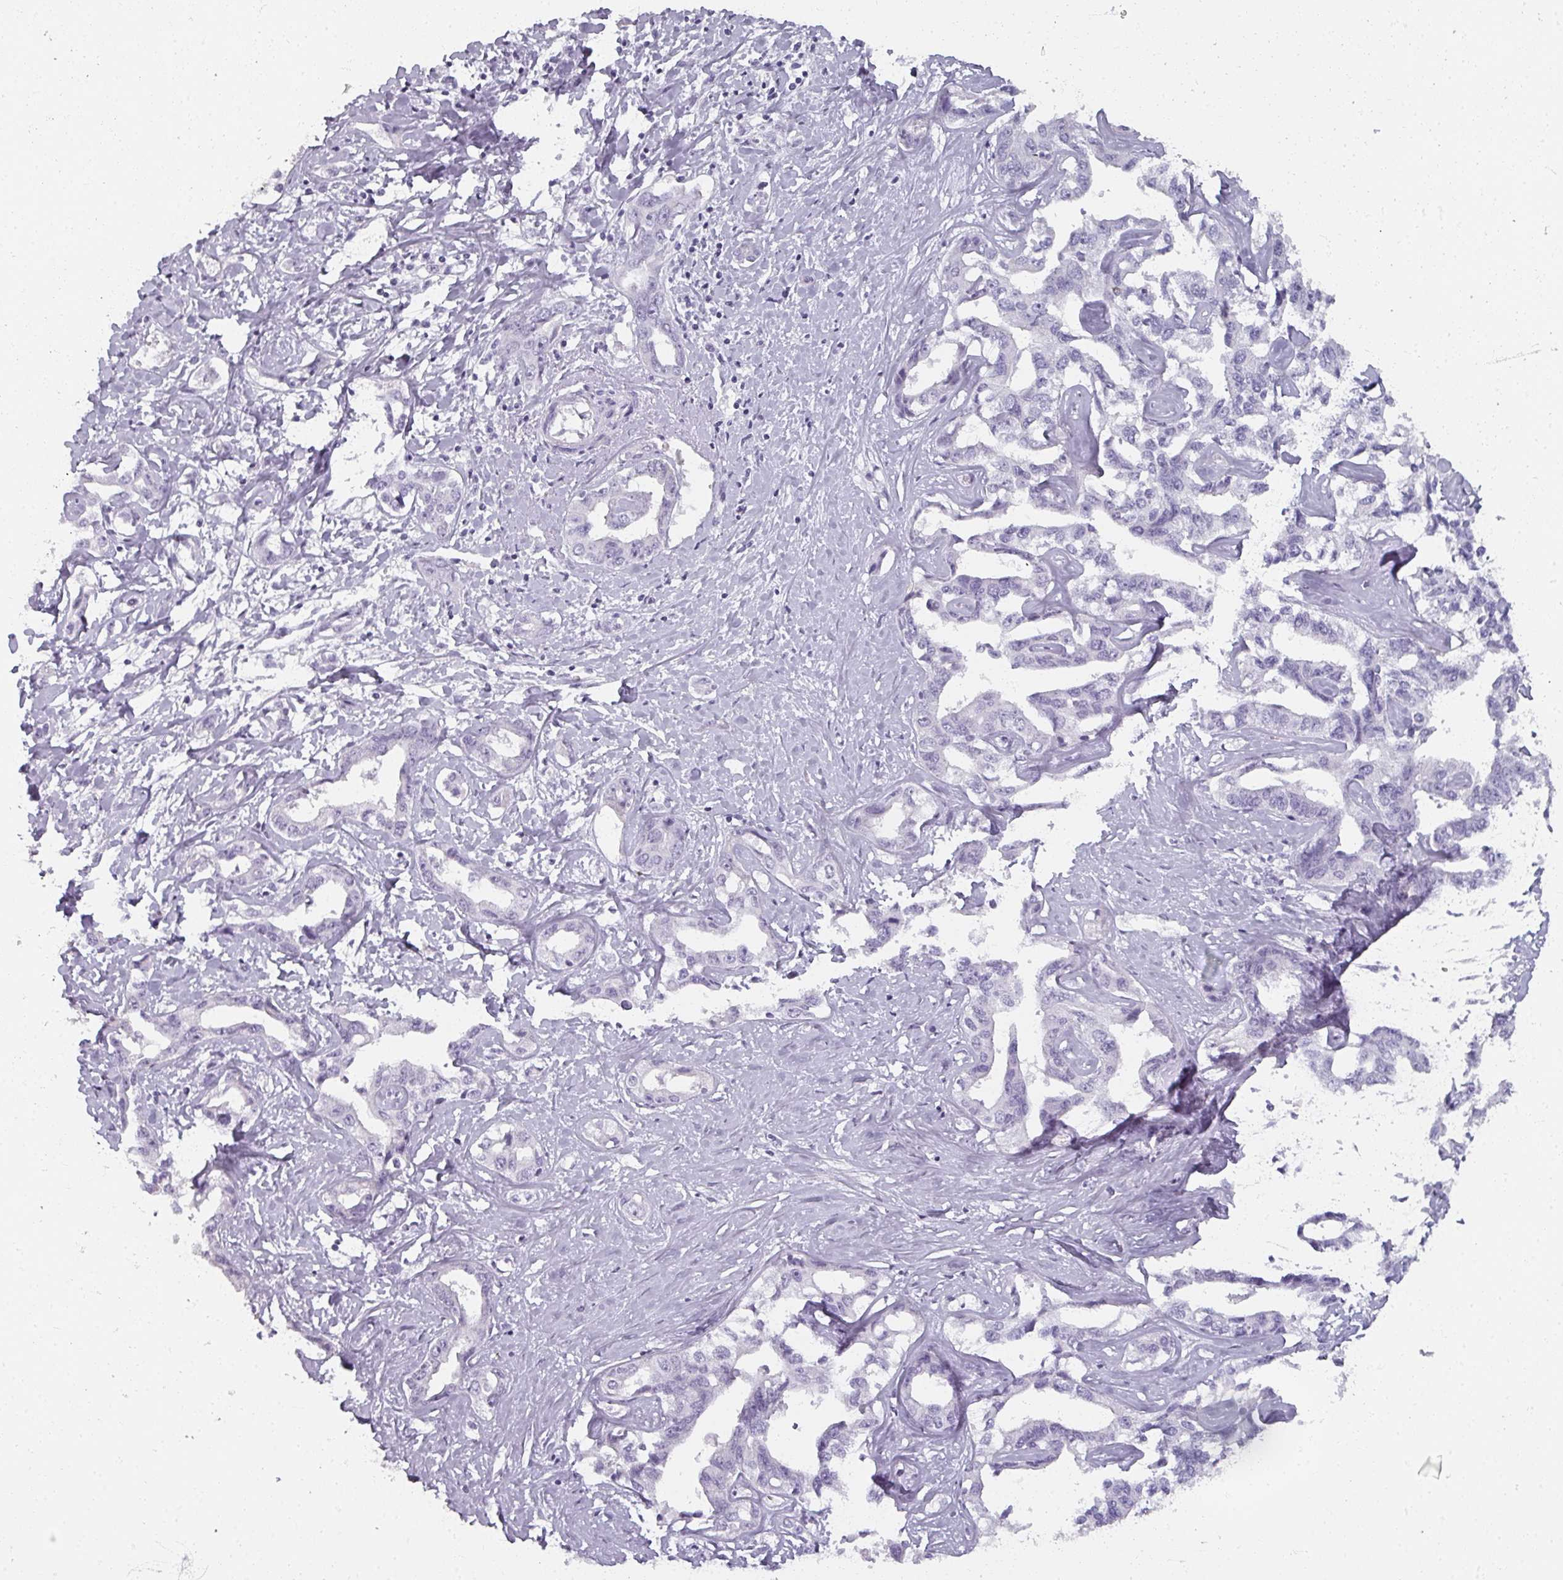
{"staining": {"intensity": "negative", "quantity": "none", "location": "none"}, "tissue": "liver cancer", "cell_type": "Tumor cells", "image_type": "cancer", "snomed": [{"axis": "morphology", "description": "Cholangiocarcinoma"}, {"axis": "topography", "description": "Liver"}], "caption": "Liver cancer (cholangiocarcinoma) stained for a protein using immunohistochemistry exhibits no staining tumor cells.", "gene": "REG3G", "patient": {"sex": "male", "age": 59}}